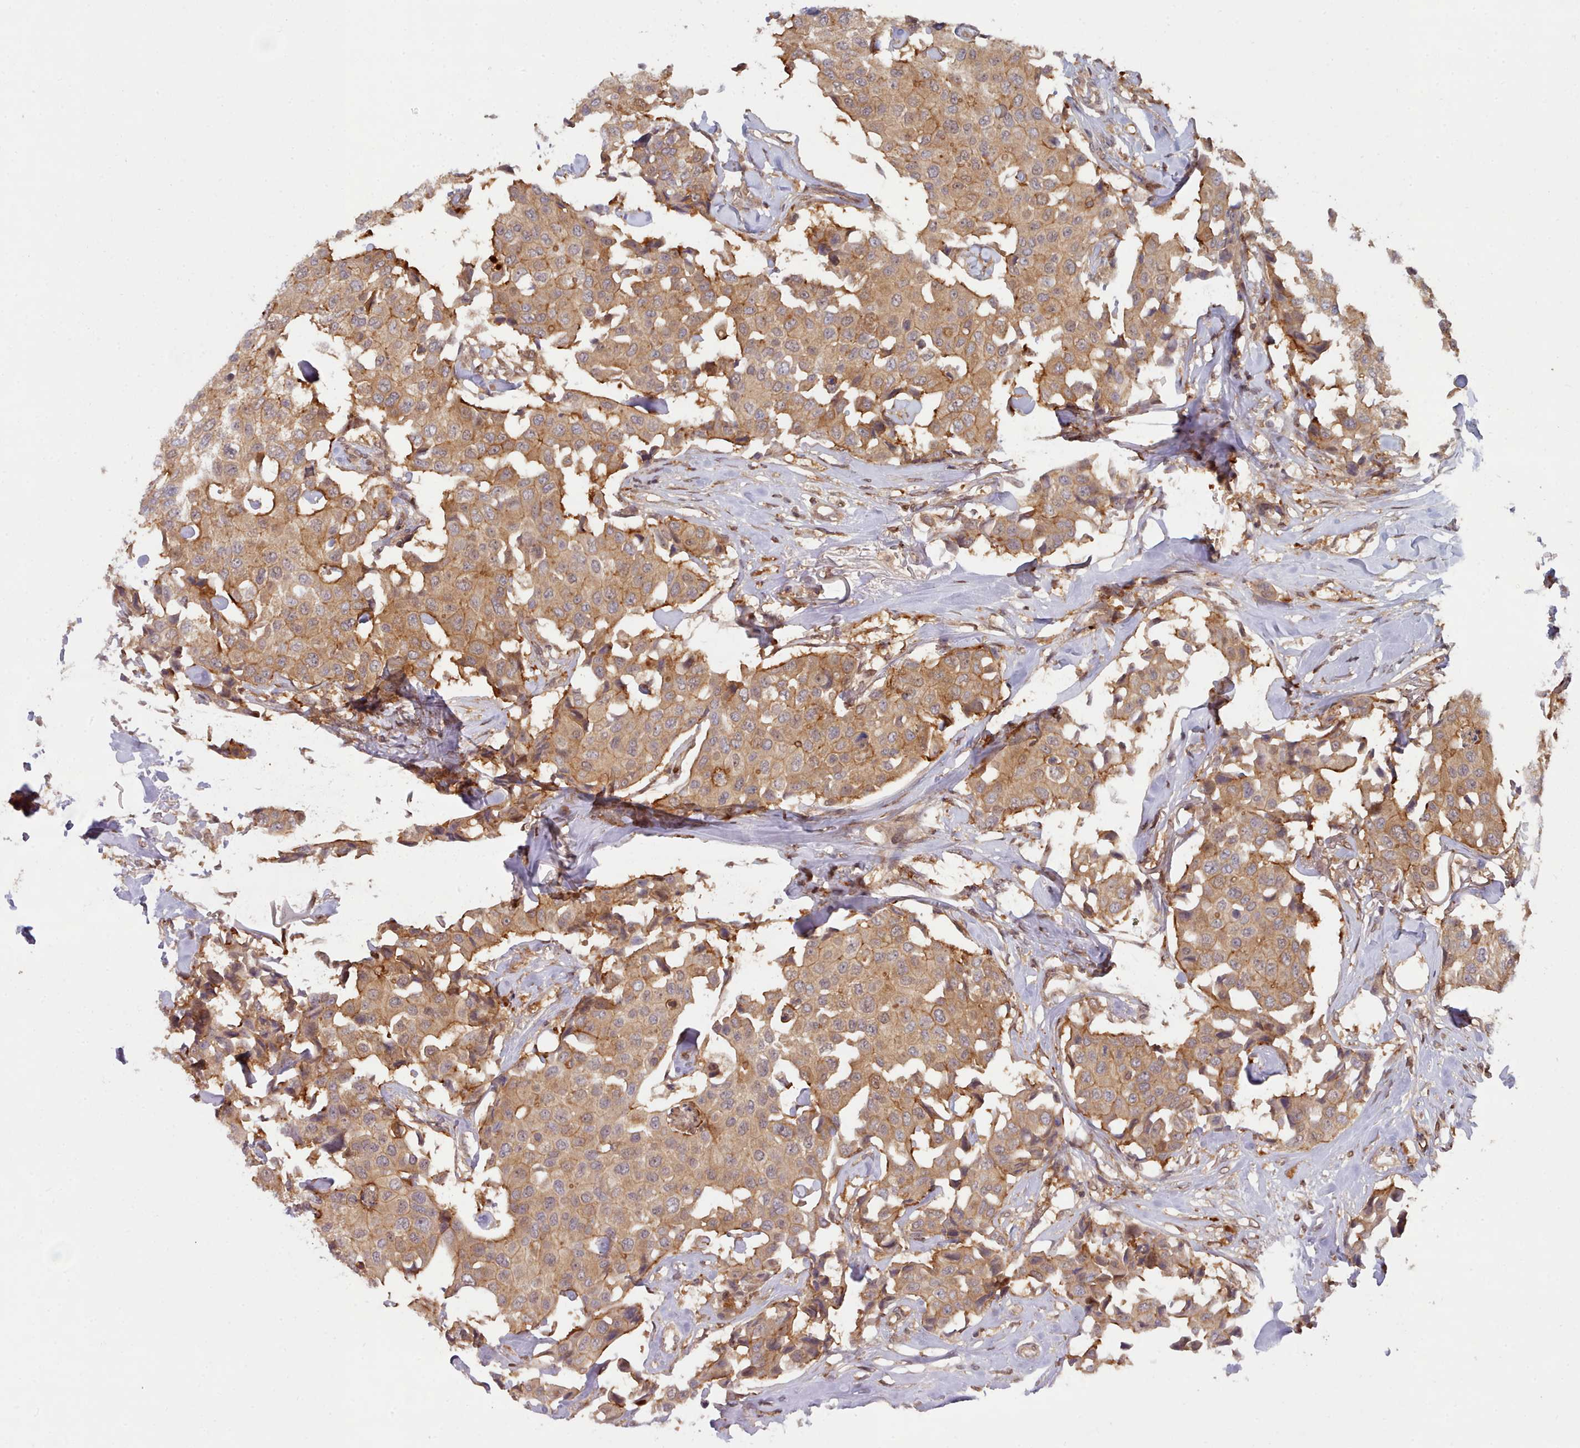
{"staining": {"intensity": "moderate", "quantity": ">75%", "location": "cytoplasmic/membranous,nuclear"}, "tissue": "breast cancer", "cell_type": "Tumor cells", "image_type": "cancer", "snomed": [{"axis": "morphology", "description": "Duct carcinoma"}, {"axis": "topography", "description": "Breast"}], "caption": "High-magnification brightfield microscopy of breast cancer (invasive ductal carcinoma) stained with DAB (3,3'-diaminobenzidine) (brown) and counterstained with hematoxylin (blue). tumor cells exhibit moderate cytoplasmic/membranous and nuclear positivity is appreciated in about>75% of cells.", "gene": "UBE2G1", "patient": {"sex": "female", "age": 80}}